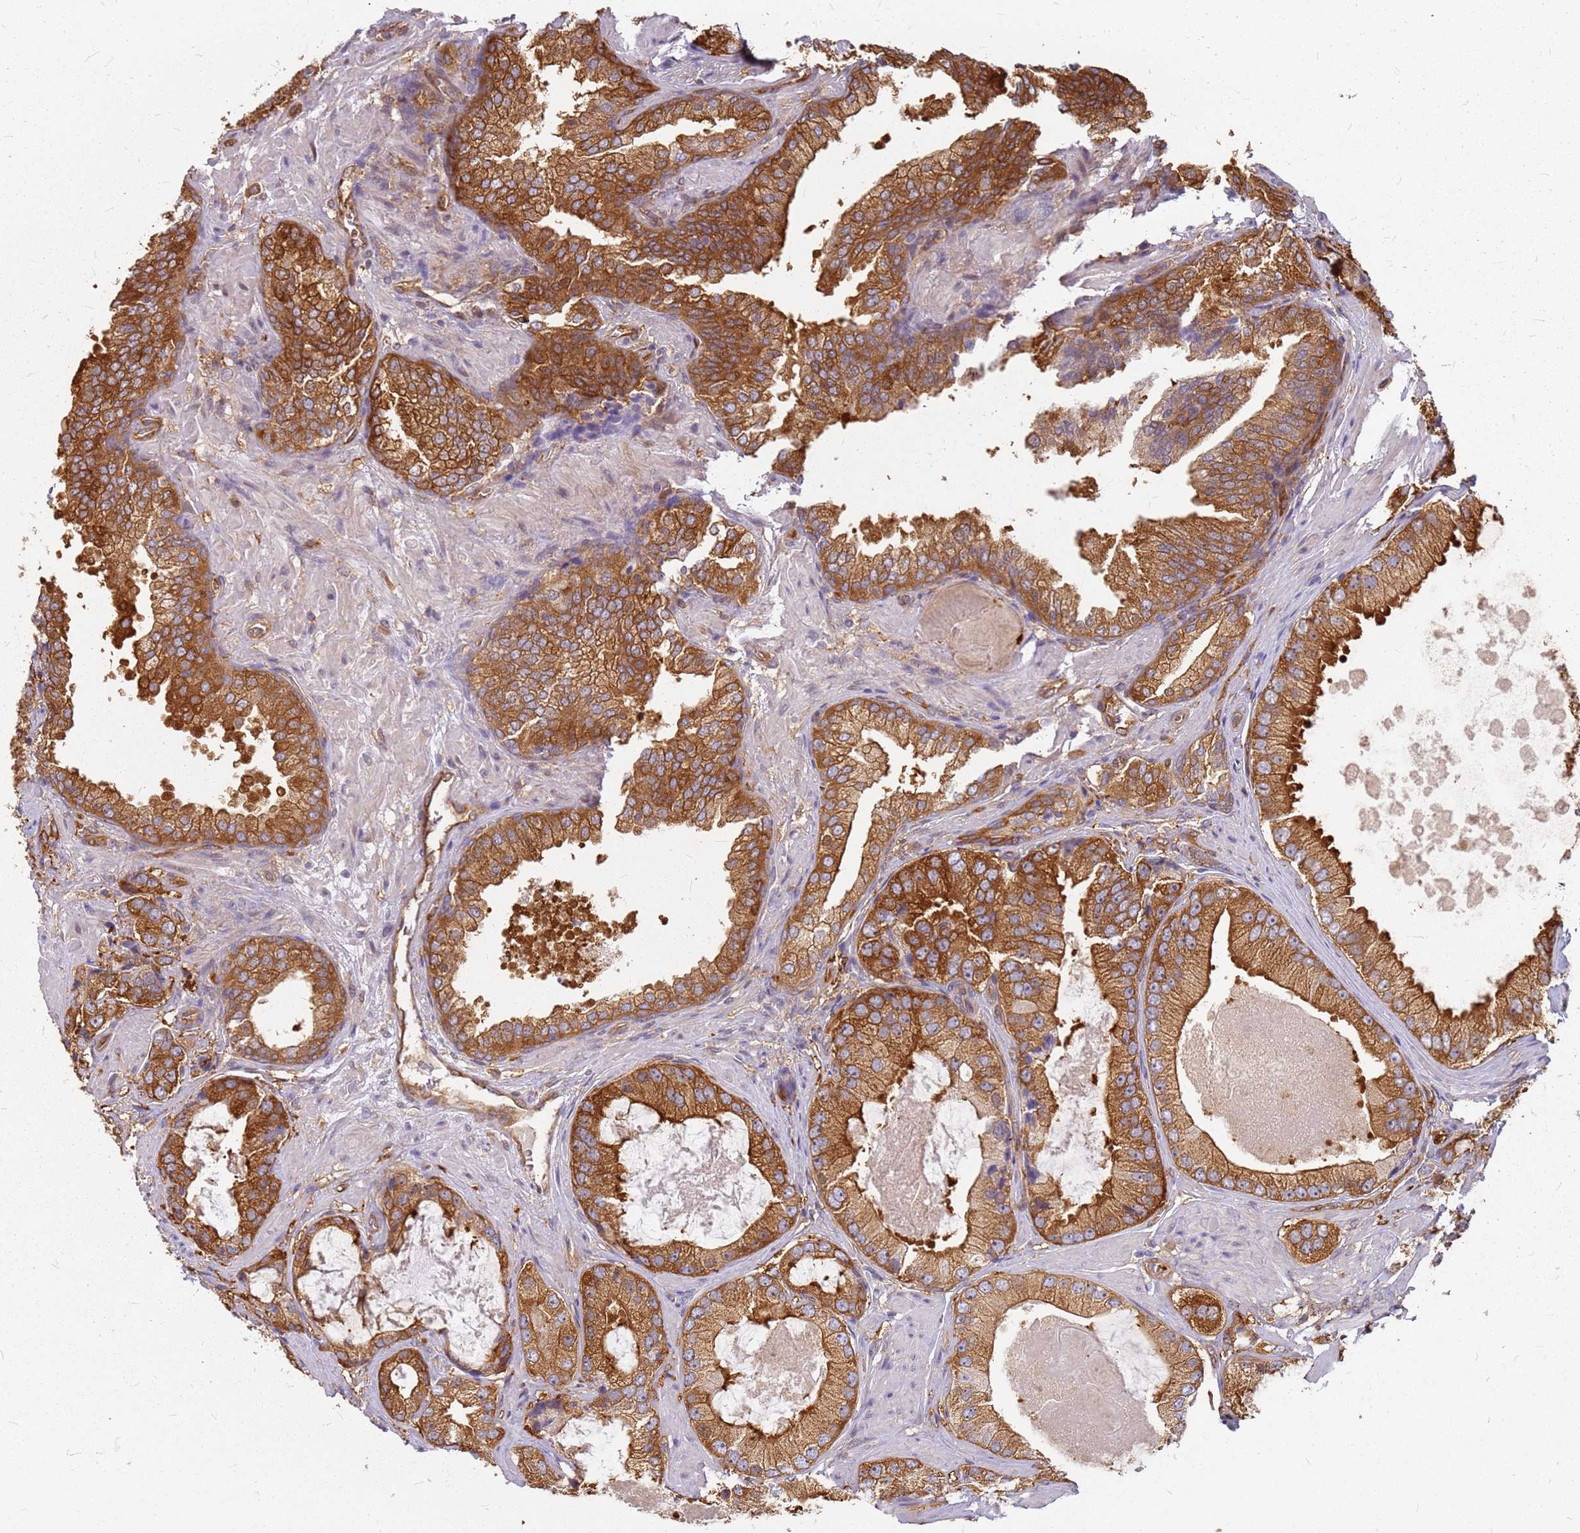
{"staining": {"intensity": "strong", "quantity": ">75%", "location": "cytoplasmic/membranous"}, "tissue": "prostate cancer", "cell_type": "Tumor cells", "image_type": "cancer", "snomed": [{"axis": "morphology", "description": "Adenocarcinoma, High grade"}, {"axis": "topography", "description": "Prostate"}], "caption": "A brown stain labels strong cytoplasmic/membranous staining of a protein in high-grade adenocarcinoma (prostate) tumor cells.", "gene": "HDX", "patient": {"sex": "male", "age": 59}}